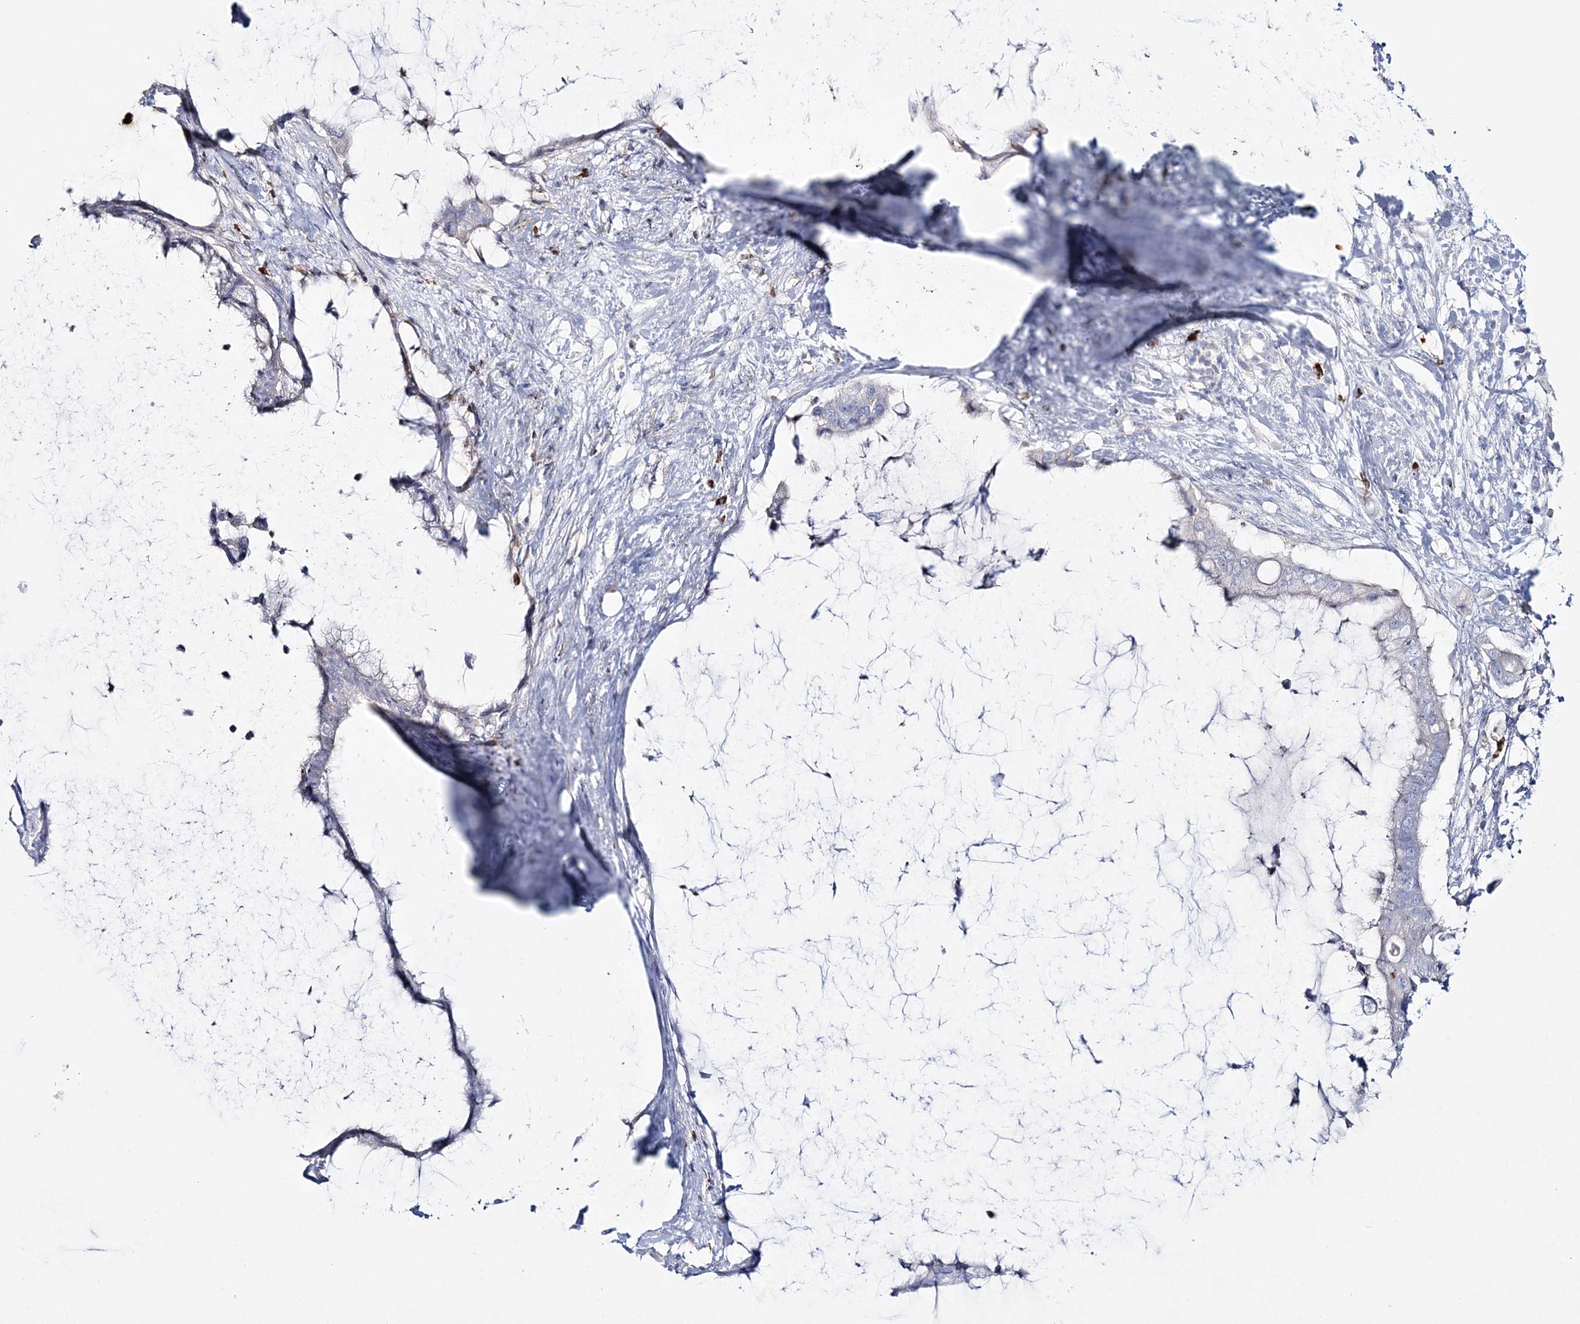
{"staining": {"intensity": "negative", "quantity": "none", "location": "none"}, "tissue": "pancreatic cancer", "cell_type": "Tumor cells", "image_type": "cancer", "snomed": [{"axis": "morphology", "description": "Adenocarcinoma, NOS"}, {"axis": "topography", "description": "Pancreas"}], "caption": "Pancreatic cancer was stained to show a protein in brown. There is no significant staining in tumor cells.", "gene": "WDSUB1", "patient": {"sex": "male", "age": 41}}